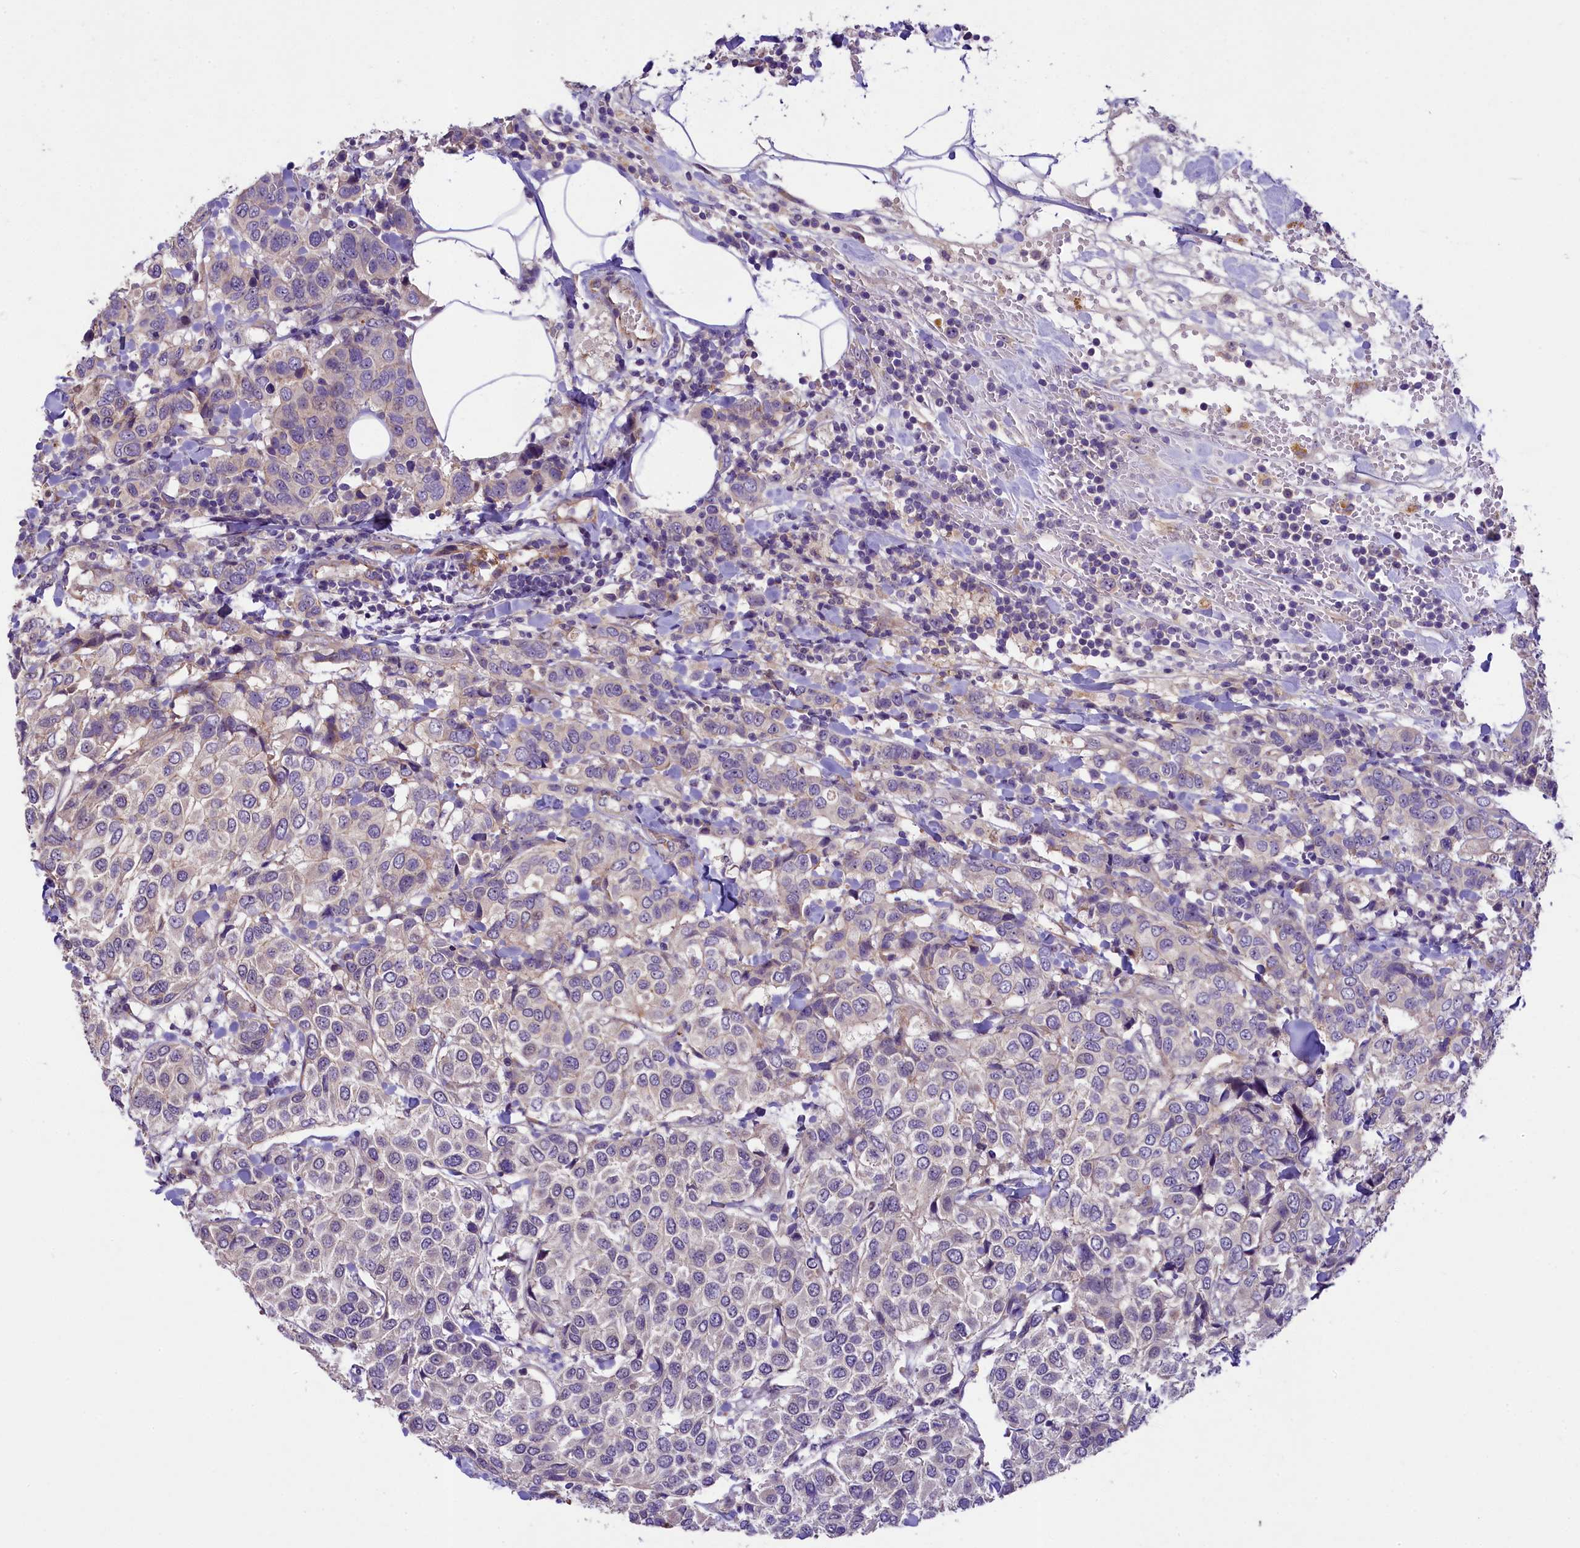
{"staining": {"intensity": "negative", "quantity": "none", "location": "none"}, "tissue": "breast cancer", "cell_type": "Tumor cells", "image_type": "cancer", "snomed": [{"axis": "morphology", "description": "Duct carcinoma"}, {"axis": "topography", "description": "Breast"}], "caption": "The image reveals no staining of tumor cells in intraductal carcinoma (breast). (DAB immunohistochemistry (IHC), high magnification).", "gene": "UBXN6", "patient": {"sex": "female", "age": 55}}